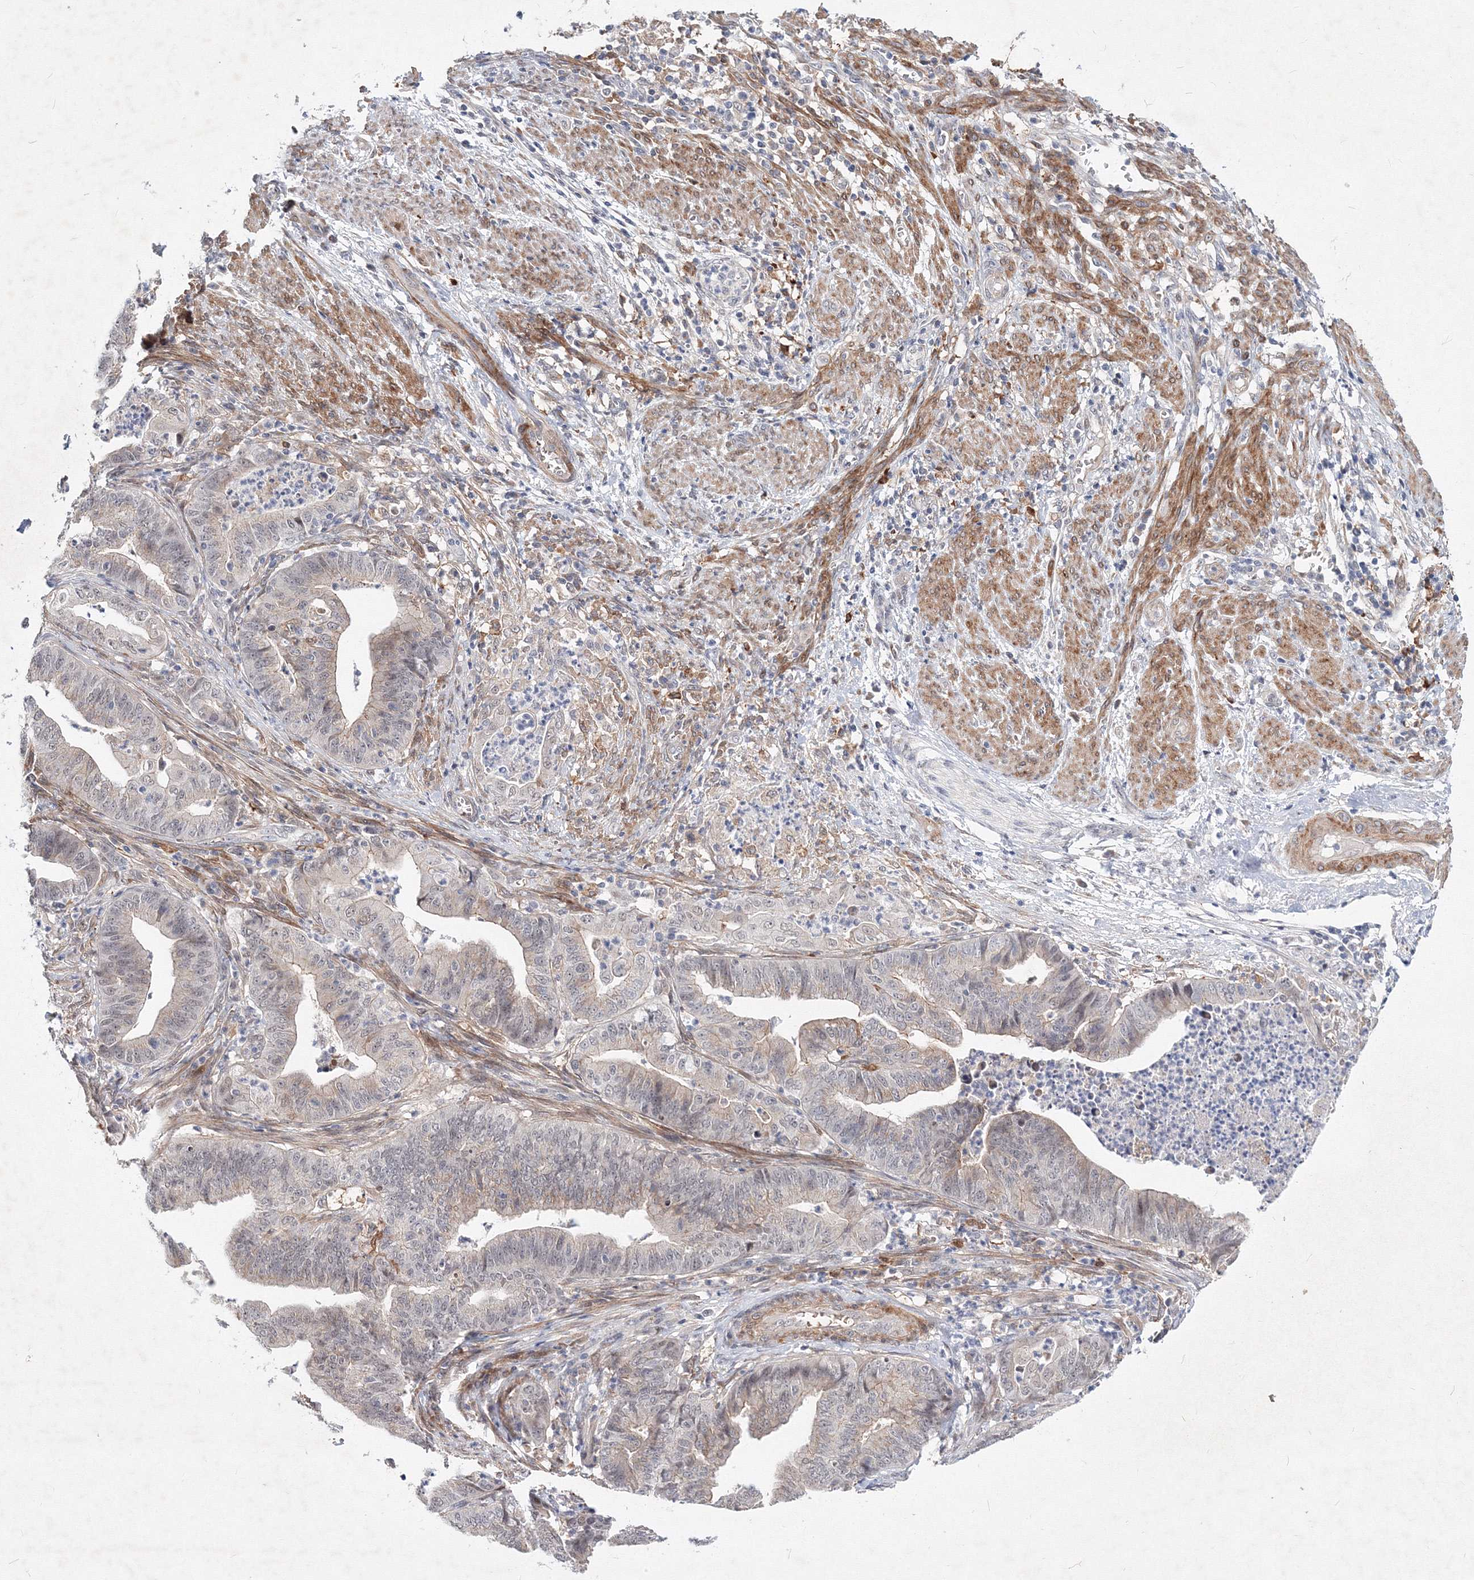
{"staining": {"intensity": "weak", "quantity": "<25%", "location": "cytoplasmic/membranous"}, "tissue": "endometrial cancer", "cell_type": "Tumor cells", "image_type": "cancer", "snomed": [{"axis": "morphology", "description": "Polyp, NOS"}, {"axis": "morphology", "description": "Adenocarcinoma, NOS"}, {"axis": "morphology", "description": "Adenoma, NOS"}, {"axis": "topography", "description": "Endometrium"}], "caption": "Tumor cells show no significant staining in polyp (endometrial). (DAB (3,3'-diaminobenzidine) IHC with hematoxylin counter stain).", "gene": "C11orf52", "patient": {"sex": "female", "age": 79}}